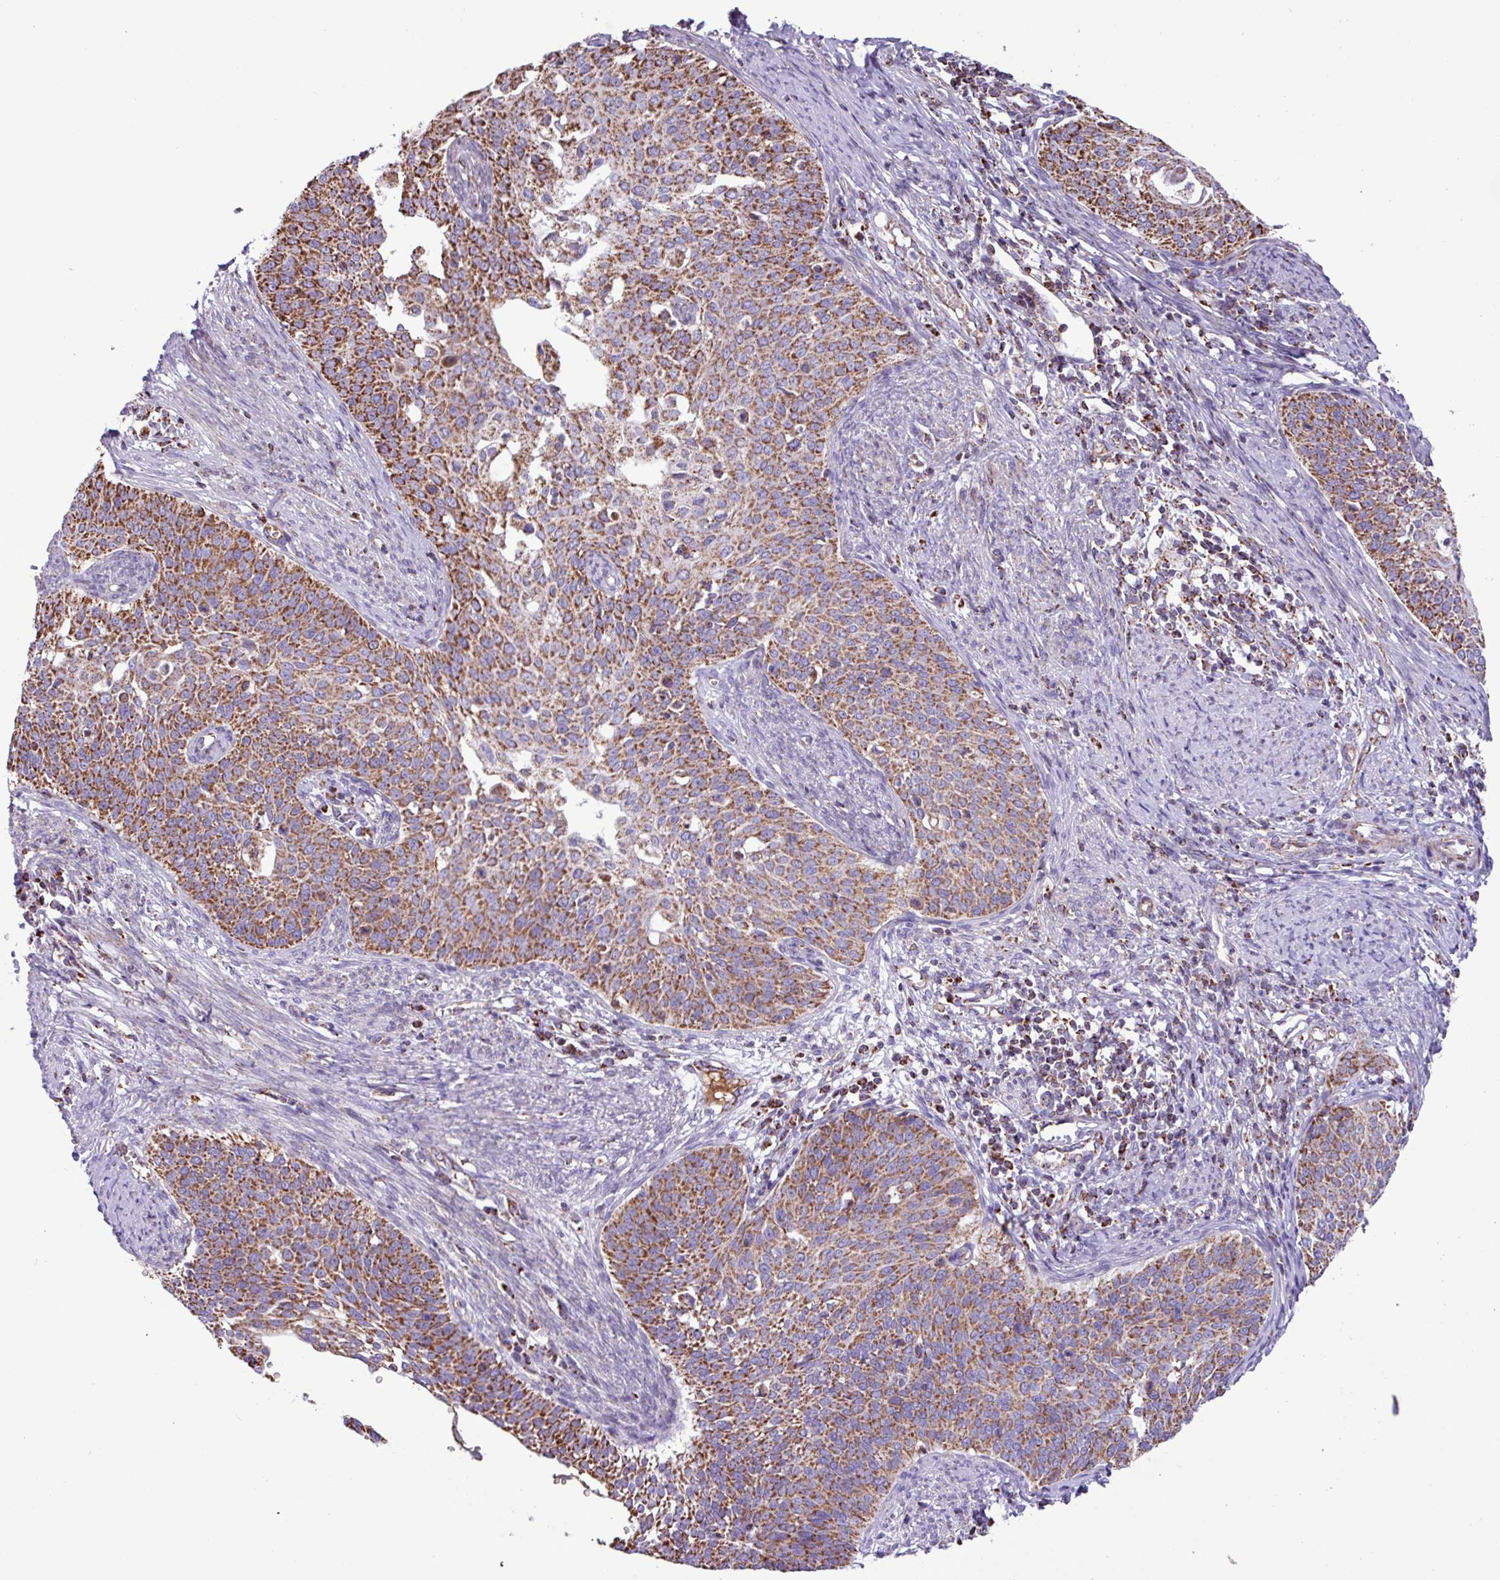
{"staining": {"intensity": "moderate", "quantity": ">75%", "location": "cytoplasmic/membranous"}, "tissue": "cervical cancer", "cell_type": "Tumor cells", "image_type": "cancer", "snomed": [{"axis": "morphology", "description": "Squamous cell carcinoma, NOS"}, {"axis": "topography", "description": "Cervix"}], "caption": "Protein expression analysis of cervical squamous cell carcinoma reveals moderate cytoplasmic/membranous expression in about >75% of tumor cells. (DAB = brown stain, brightfield microscopy at high magnification).", "gene": "RTL3", "patient": {"sex": "female", "age": 44}}